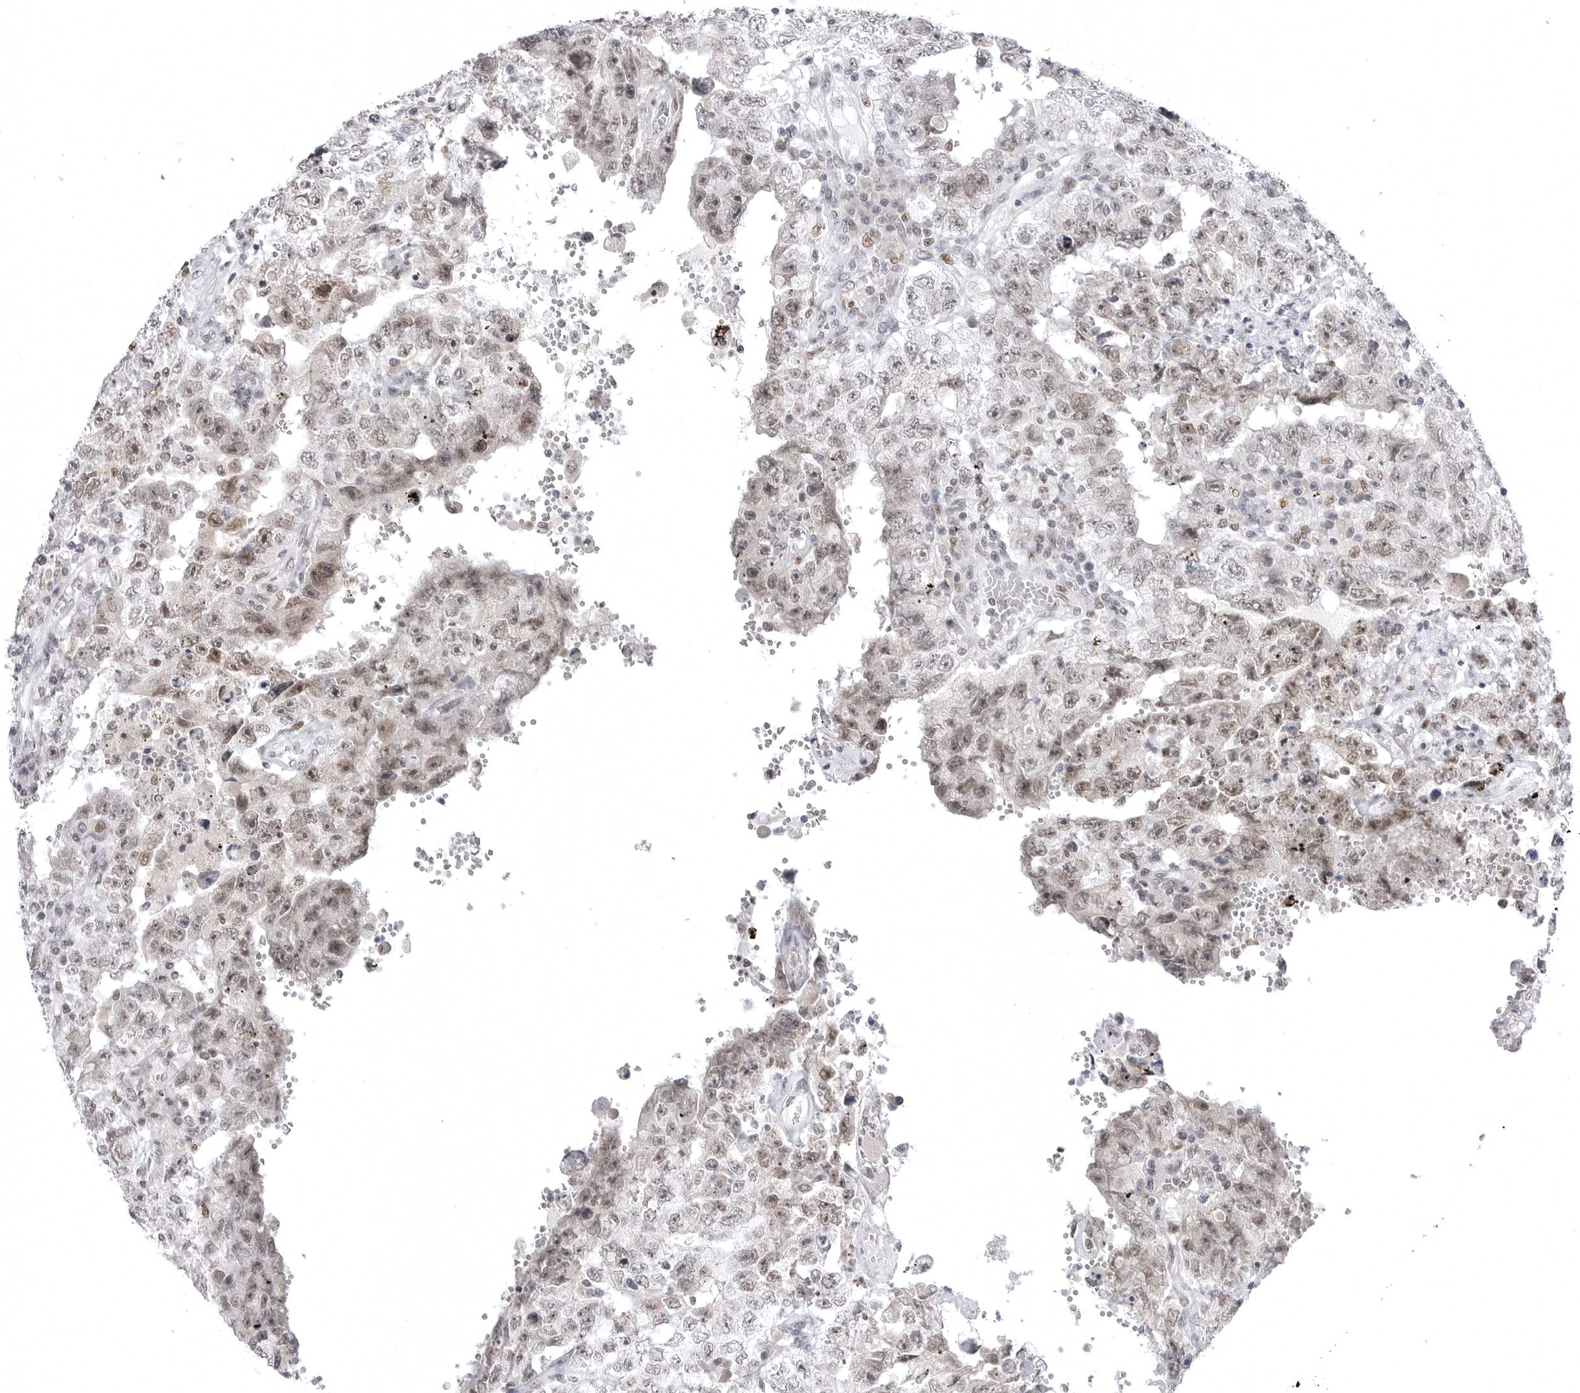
{"staining": {"intensity": "weak", "quantity": "25%-75%", "location": "nuclear"}, "tissue": "testis cancer", "cell_type": "Tumor cells", "image_type": "cancer", "snomed": [{"axis": "morphology", "description": "Carcinoma, Embryonal, NOS"}, {"axis": "topography", "description": "Testis"}], "caption": "Immunohistochemical staining of testis cancer demonstrates low levels of weak nuclear expression in about 25%-75% of tumor cells. (Stains: DAB in brown, nuclei in blue, Microscopy: brightfield microscopy at high magnification).", "gene": "PTK2B", "patient": {"sex": "male", "age": 26}}